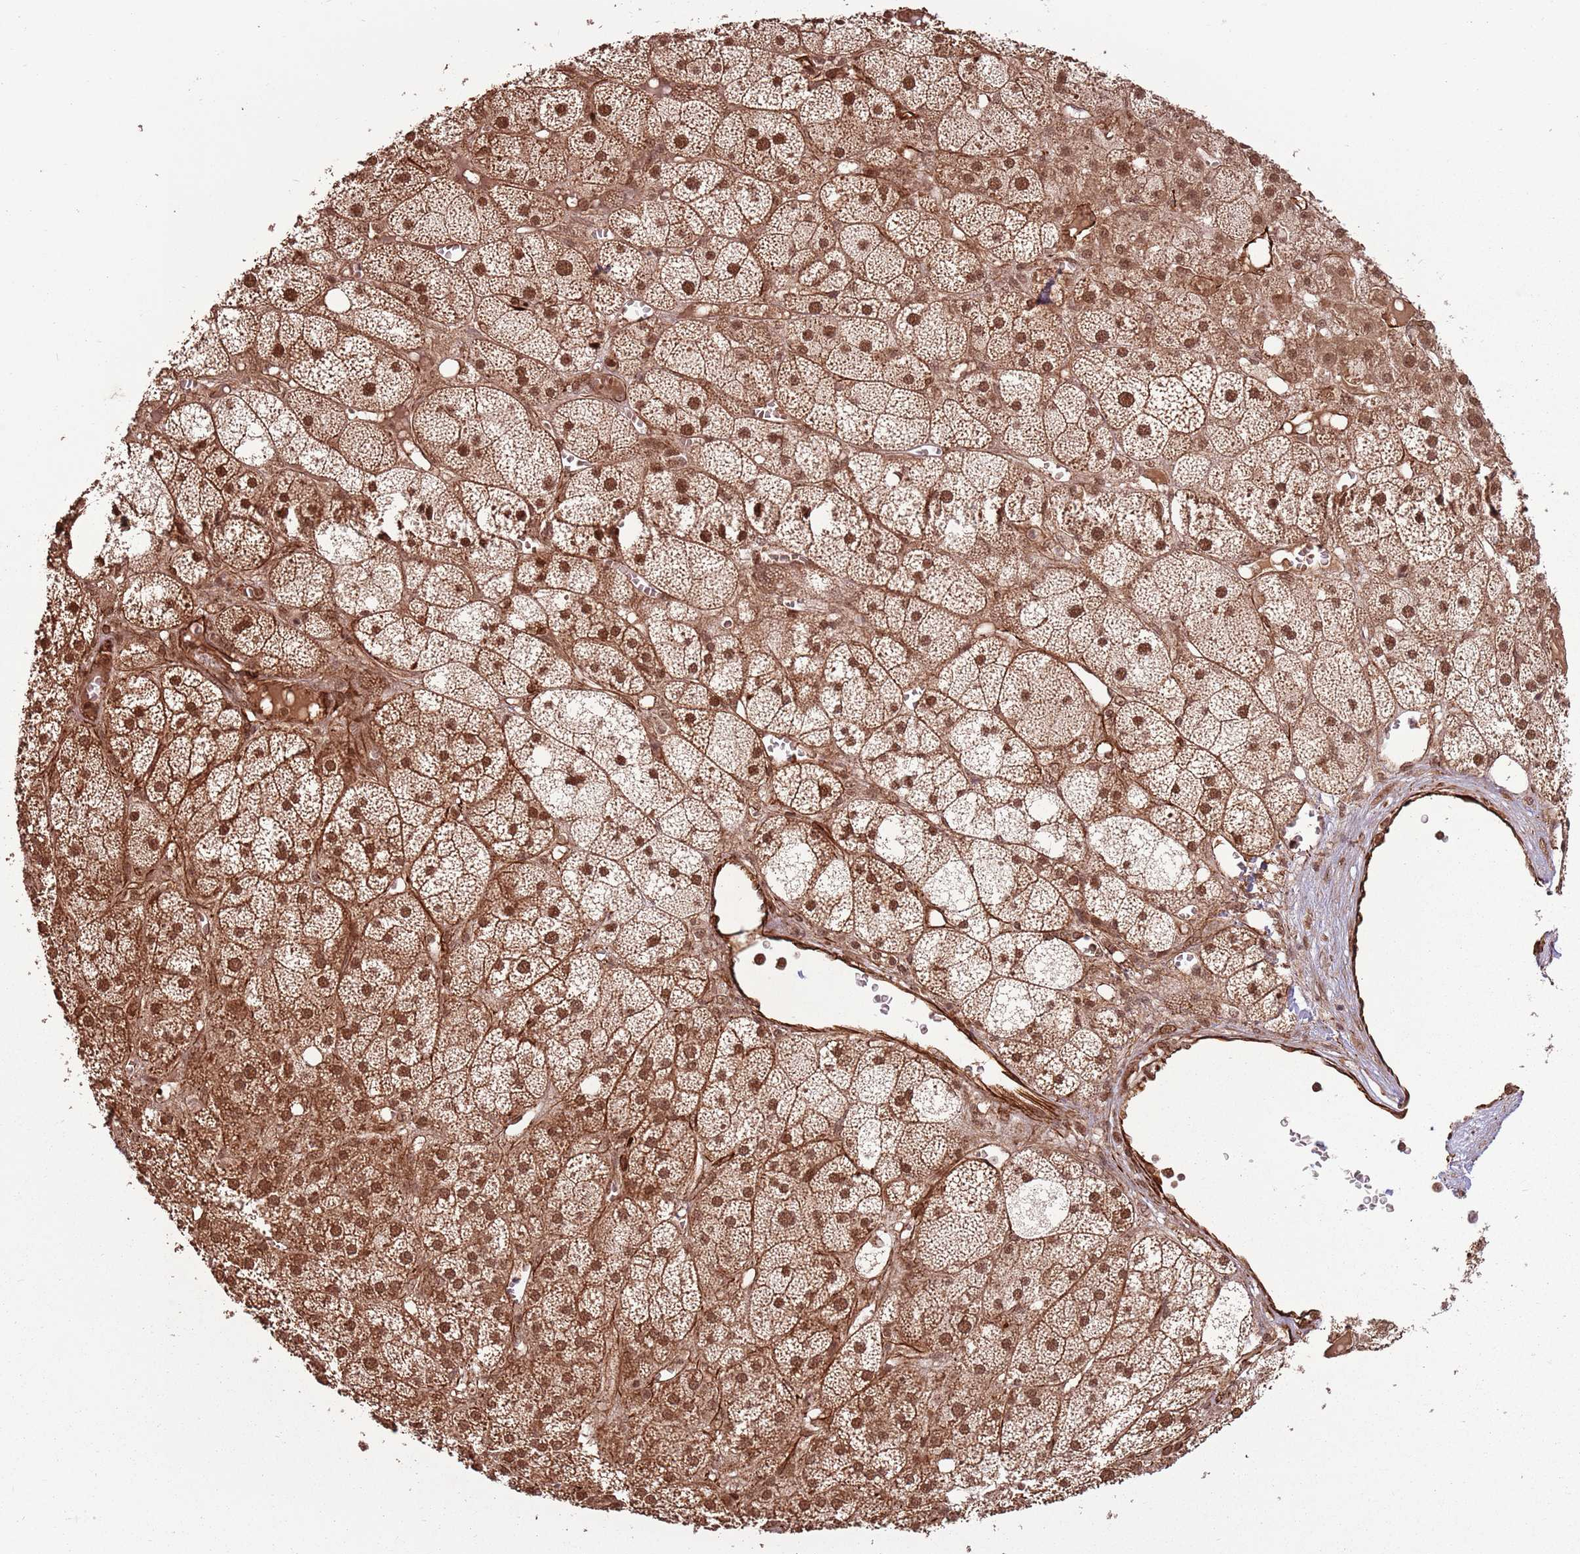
{"staining": {"intensity": "moderate", "quantity": ">75%", "location": "cytoplasmic/membranous,nuclear"}, "tissue": "adrenal gland", "cell_type": "Glandular cells", "image_type": "normal", "snomed": [{"axis": "morphology", "description": "Normal tissue, NOS"}, {"axis": "topography", "description": "Adrenal gland"}], "caption": "The photomicrograph reveals a brown stain indicating the presence of a protein in the cytoplasmic/membranous,nuclear of glandular cells in adrenal gland. The protein of interest is stained brown, and the nuclei are stained in blue (DAB IHC with brightfield microscopy, high magnification).", "gene": "ADAMTS3", "patient": {"sex": "female", "age": 61}}